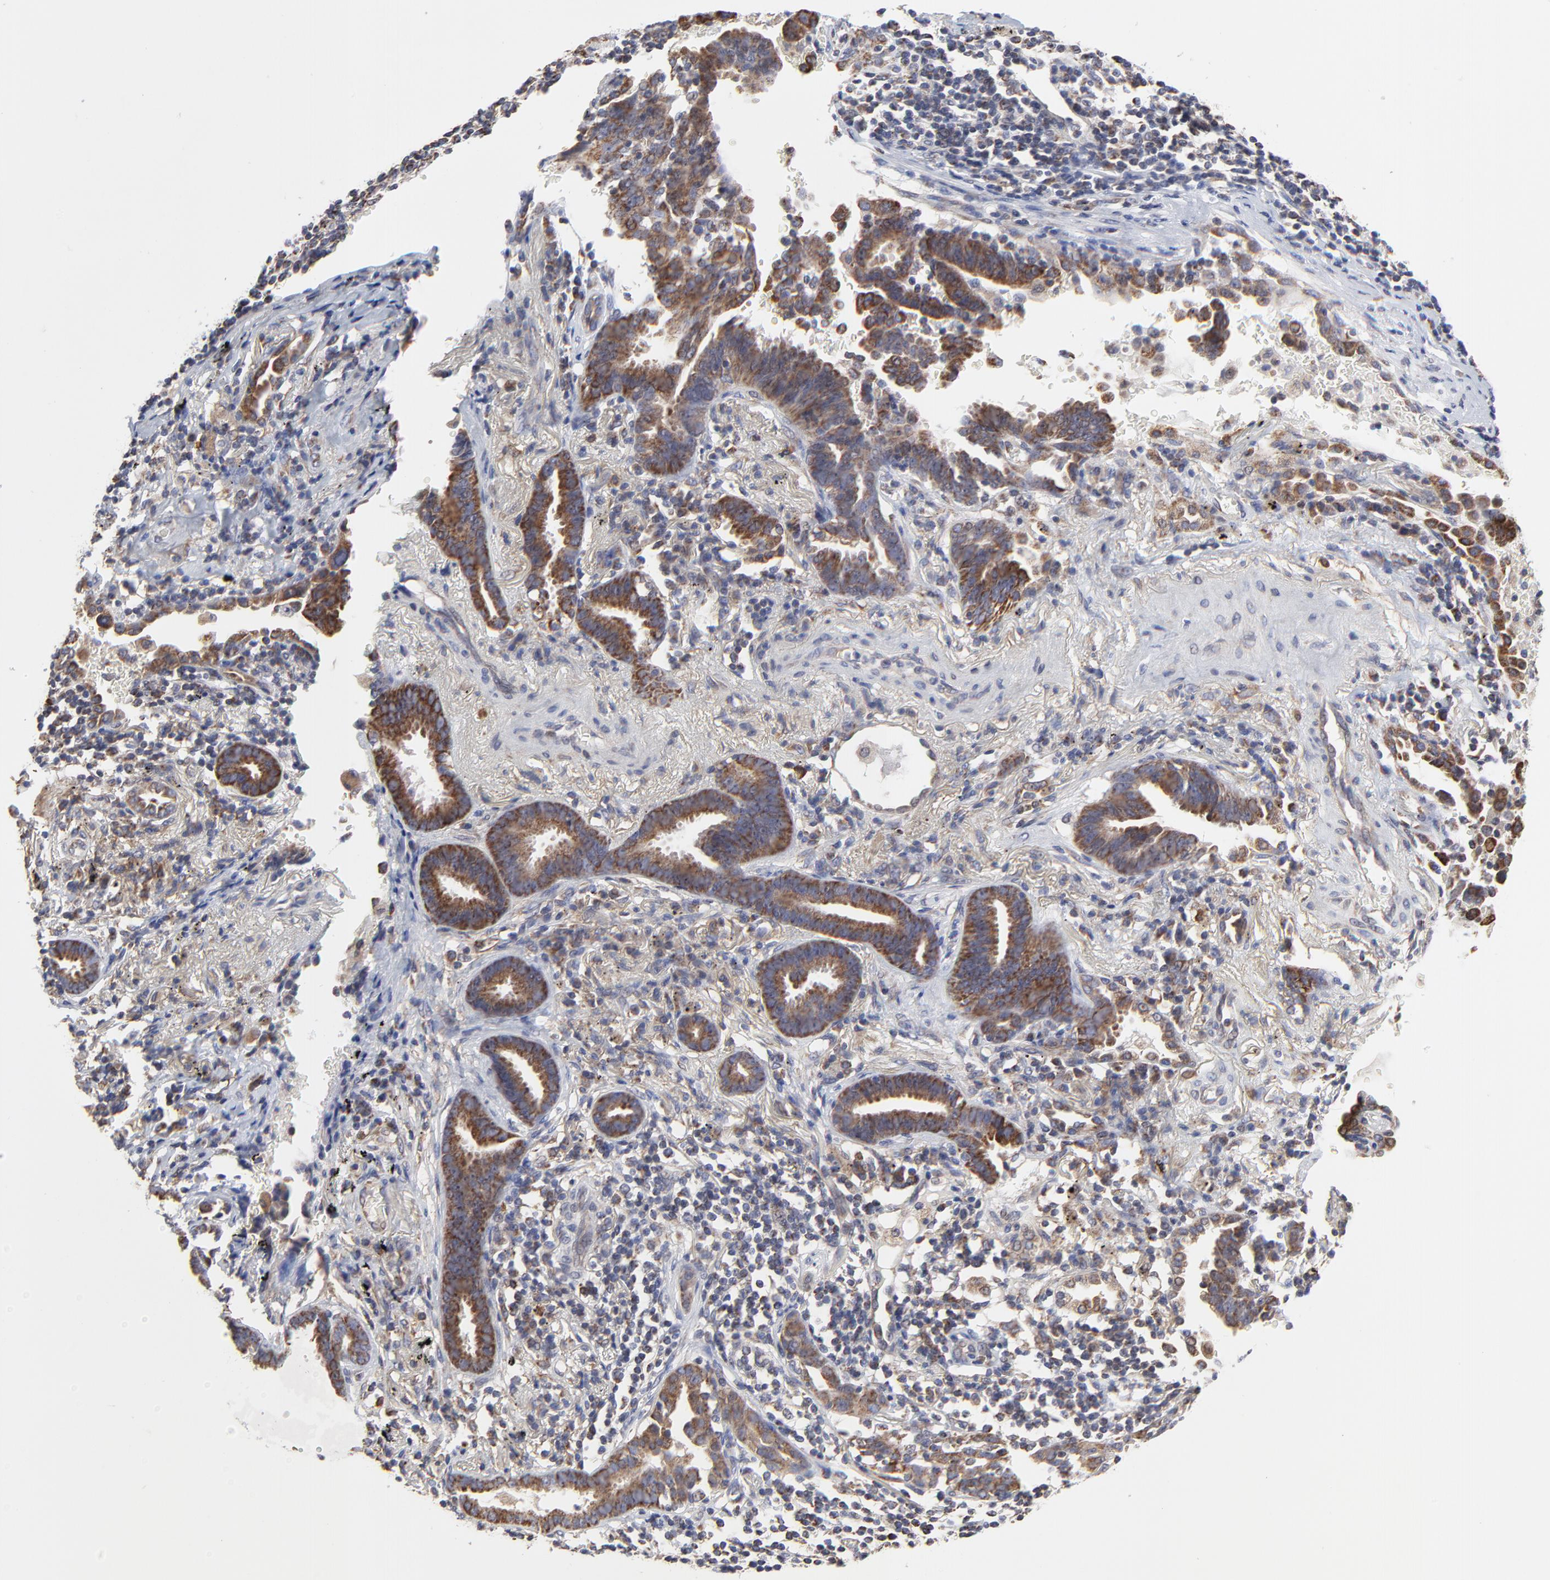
{"staining": {"intensity": "moderate", "quantity": ">75%", "location": "cytoplasmic/membranous"}, "tissue": "lung cancer", "cell_type": "Tumor cells", "image_type": "cancer", "snomed": [{"axis": "morphology", "description": "Adenocarcinoma, NOS"}, {"axis": "topography", "description": "Lung"}], "caption": "High-magnification brightfield microscopy of lung adenocarcinoma stained with DAB (brown) and counterstained with hematoxylin (blue). tumor cells exhibit moderate cytoplasmic/membranous expression is appreciated in about>75% of cells.", "gene": "ZNF550", "patient": {"sex": "female", "age": 64}}